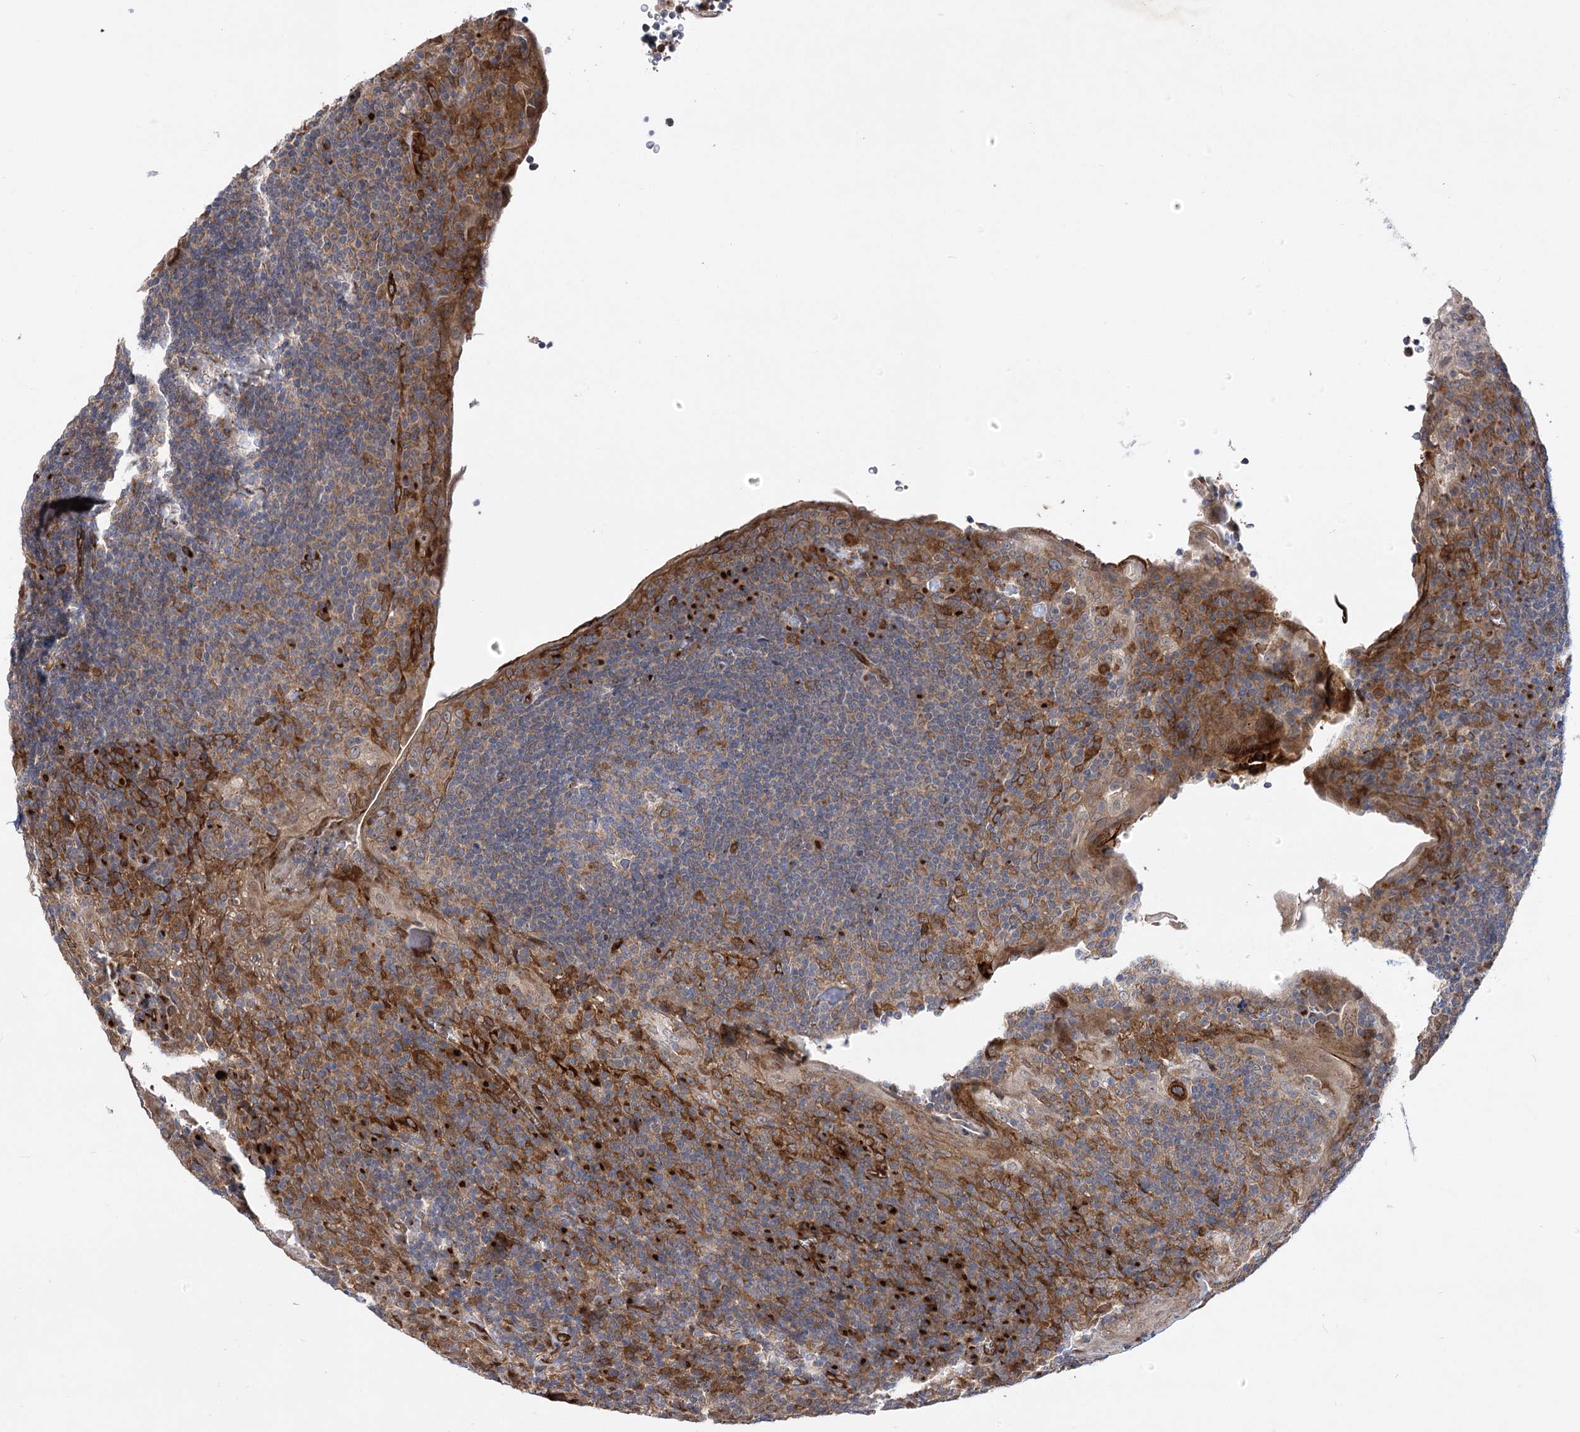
{"staining": {"intensity": "weak", "quantity": "<25%", "location": "cytoplasmic/membranous"}, "tissue": "tonsil", "cell_type": "Germinal center cells", "image_type": "normal", "snomed": [{"axis": "morphology", "description": "Normal tissue, NOS"}, {"axis": "topography", "description": "Tonsil"}], "caption": "Immunohistochemistry (IHC) photomicrograph of unremarkable human tonsil stained for a protein (brown), which exhibits no expression in germinal center cells.", "gene": "ARHGAP31", "patient": {"sex": "male", "age": 37}}